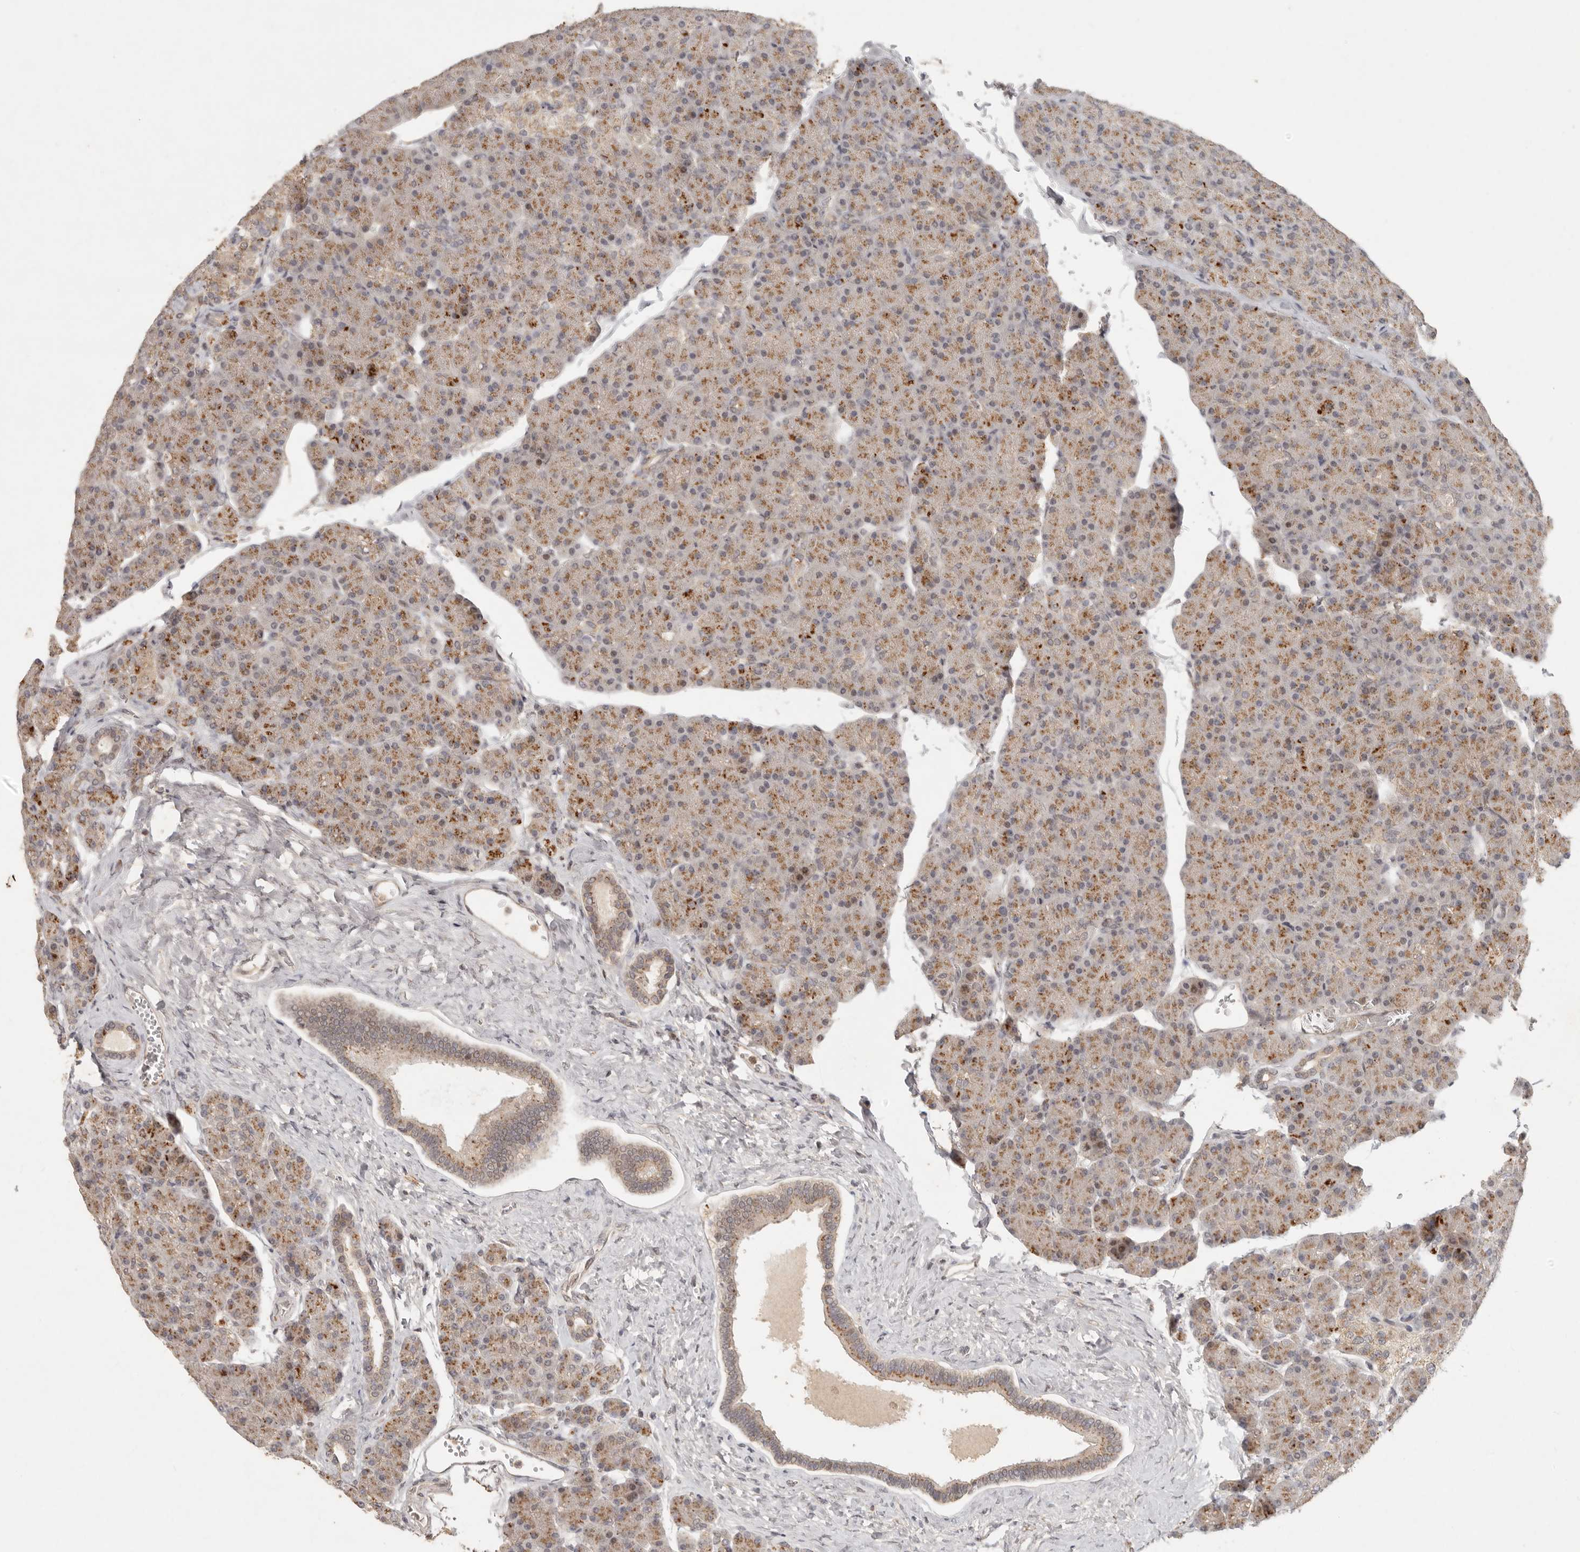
{"staining": {"intensity": "moderate", "quantity": ">75%", "location": "cytoplasmic/membranous"}, "tissue": "pancreas", "cell_type": "Exocrine glandular cells", "image_type": "normal", "snomed": [{"axis": "morphology", "description": "Normal tissue, NOS"}, {"axis": "topography", "description": "Pancreas"}], "caption": "Exocrine glandular cells demonstrate medium levels of moderate cytoplasmic/membranous expression in about >75% of cells in unremarkable pancreas.", "gene": "LRRC75A", "patient": {"sex": "female", "age": 43}}